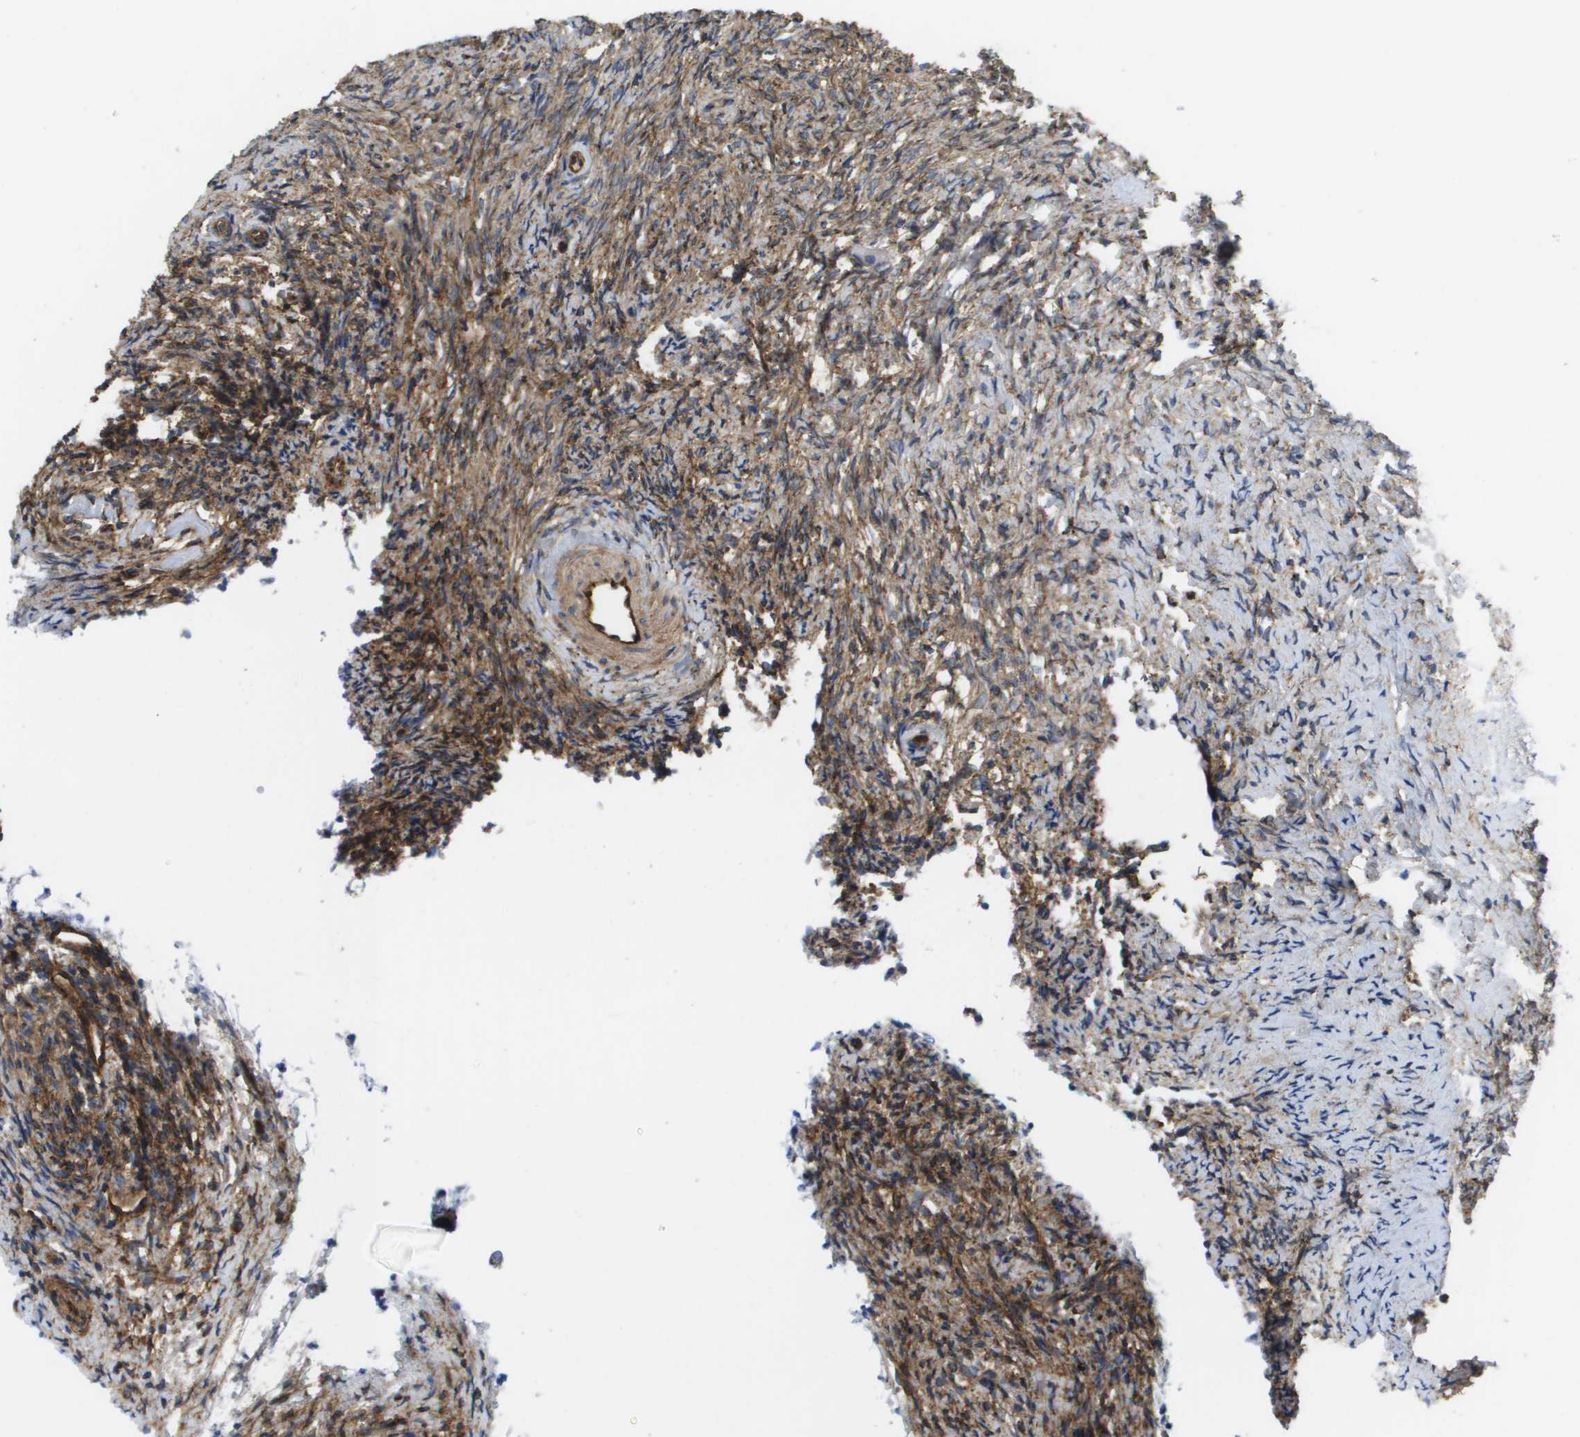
{"staining": {"intensity": "moderate", "quantity": "25%-75%", "location": "cytoplasmic/membranous"}, "tissue": "ovary", "cell_type": "Ovarian stroma cells", "image_type": "normal", "snomed": [{"axis": "morphology", "description": "Normal tissue, NOS"}, {"axis": "topography", "description": "Ovary"}], "caption": "Immunohistochemical staining of normal ovary exhibits 25%-75% levels of moderate cytoplasmic/membranous protein staining in approximately 25%-75% of ovarian stroma cells. The staining was performed using DAB (3,3'-diaminobenzidine), with brown indicating positive protein expression. Nuclei are stained blue with hematoxylin.", "gene": "BST2", "patient": {"sex": "female", "age": 41}}